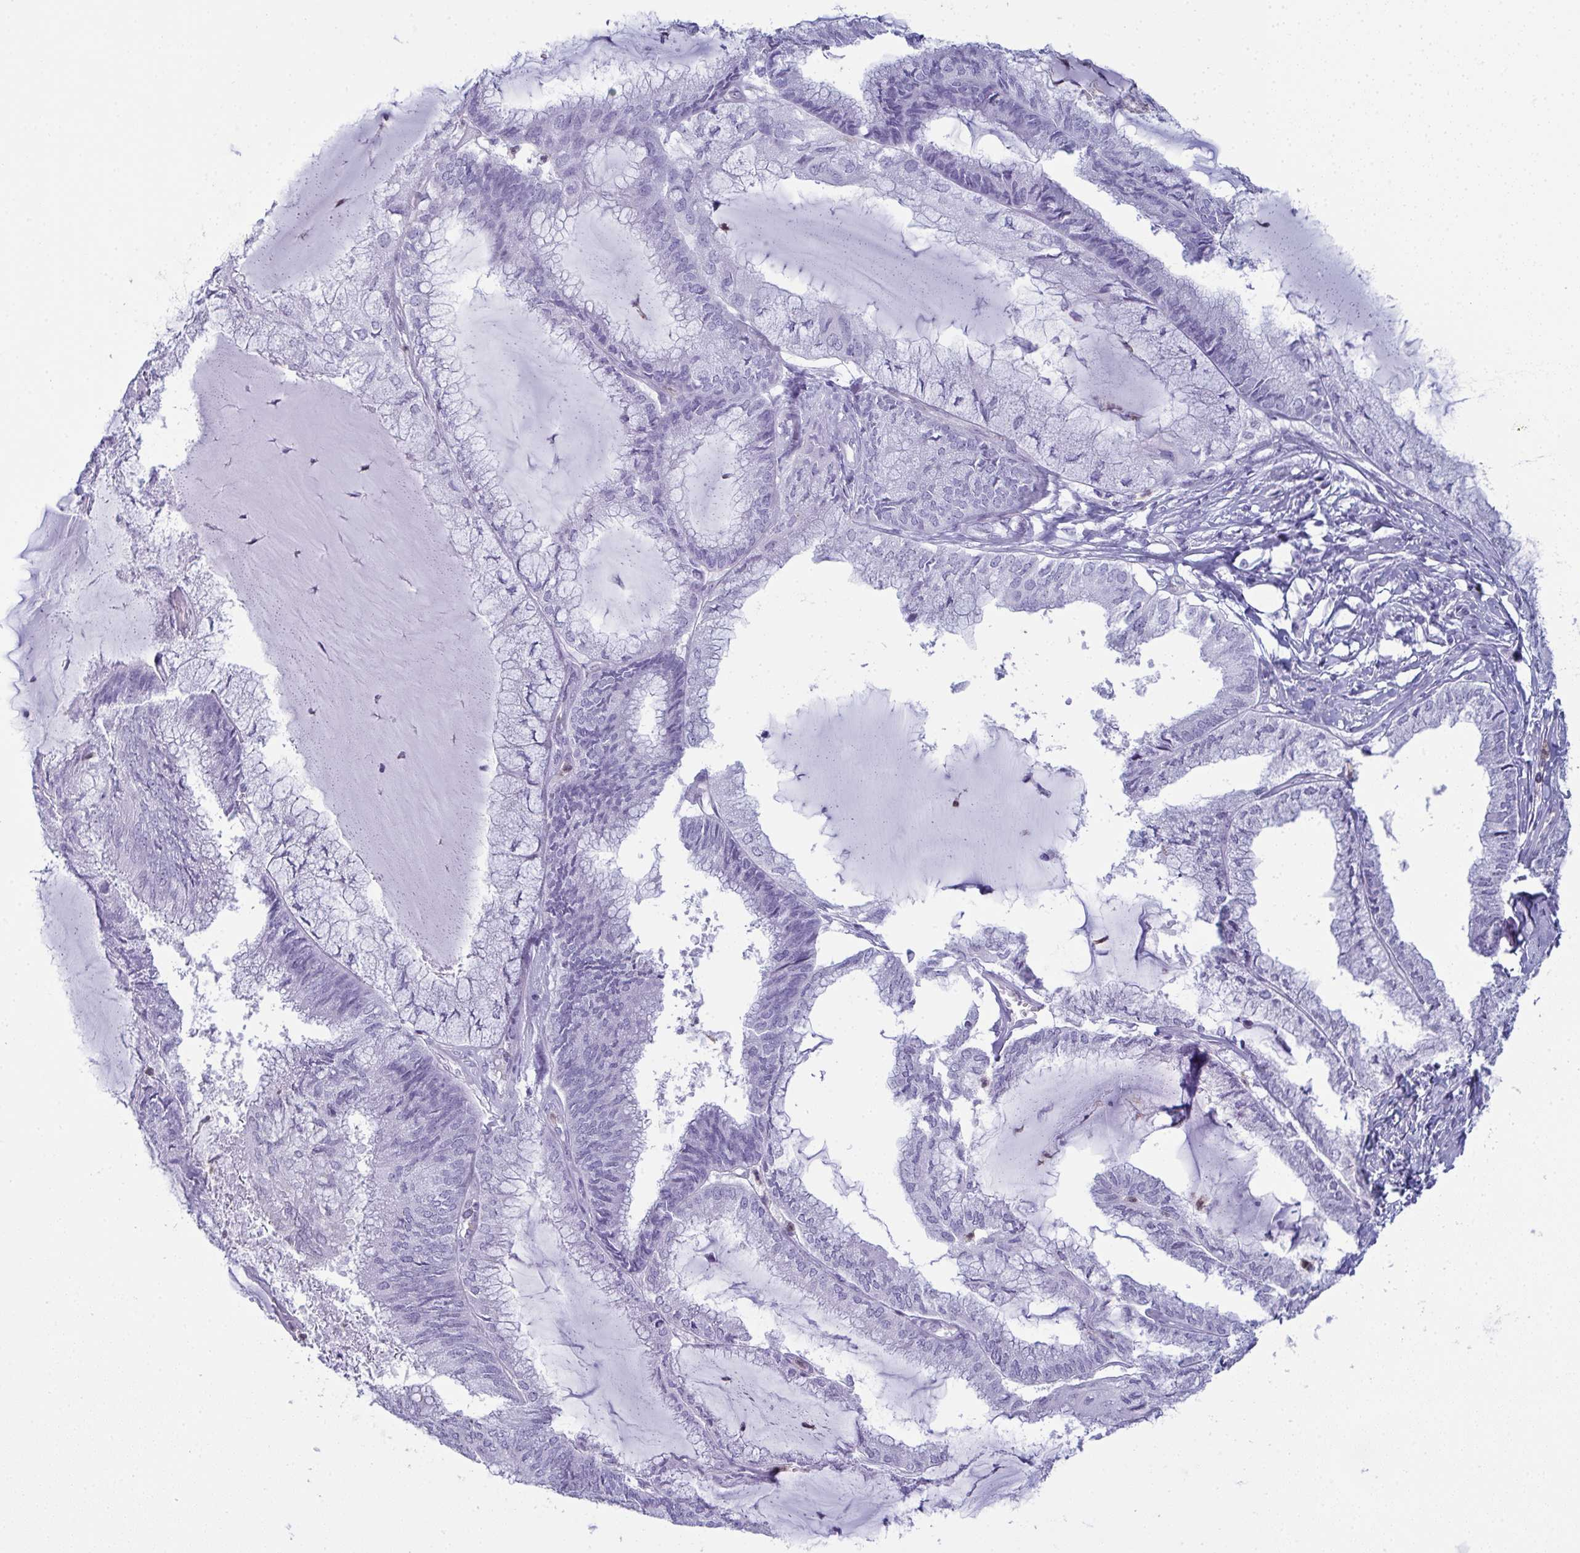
{"staining": {"intensity": "negative", "quantity": "none", "location": "none"}, "tissue": "endometrial cancer", "cell_type": "Tumor cells", "image_type": "cancer", "snomed": [{"axis": "morphology", "description": "Carcinoma, NOS"}, {"axis": "topography", "description": "Endometrium"}], "caption": "DAB (3,3'-diaminobenzidine) immunohistochemical staining of human endometrial cancer reveals no significant expression in tumor cells.", "gene": "CDA", "patient": {"sex": "female", "age": 62}}